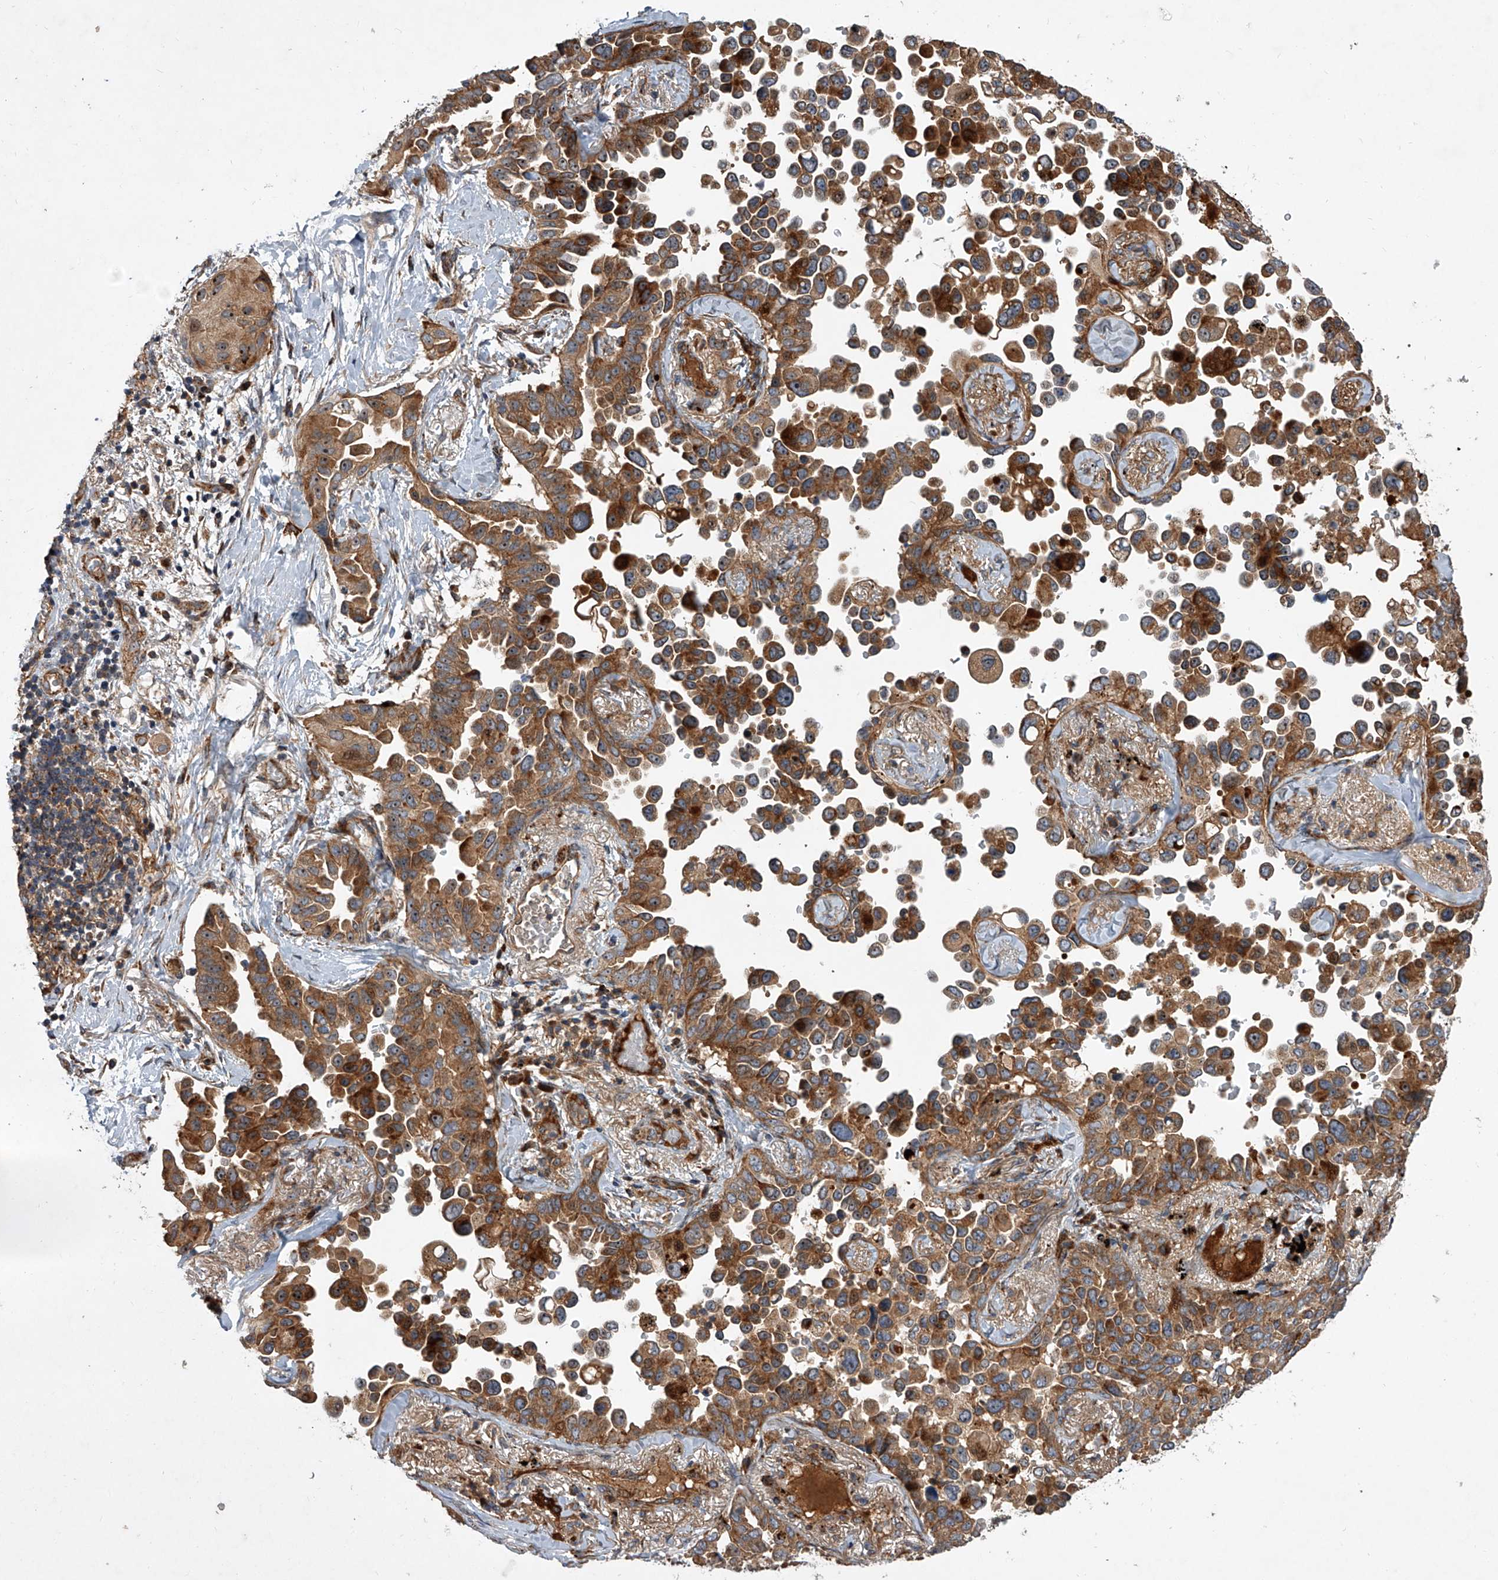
{"staining": {"intensity": "moderate", "quantity": ">75%", "location": "cytoplasmic/membranous"}, "tissue": "lung cancer", "cell_type": "Tumor cells", "image_type": "cancer", "snomed": [{"axis": "morphology", "description": "Adenocarcinoma, NOS"}, {"axis": "topography", "description": "Lung"}], "caption": "IHC staining of lung cancer (adenocarcinoma), which shows medium levels of moderate cytoplasmic/membranous positivity in about >75% of tumor cells indicating moderate cytoplasmic/membranous protein expression. The staining was performed using DAB (3,3'-diaminobenzidine) (brown) for protein detection and nuclei were counterstained in hematoxylin (blue).", "gene": "USP47", "patient": {"sex": "female", "age": 67}}